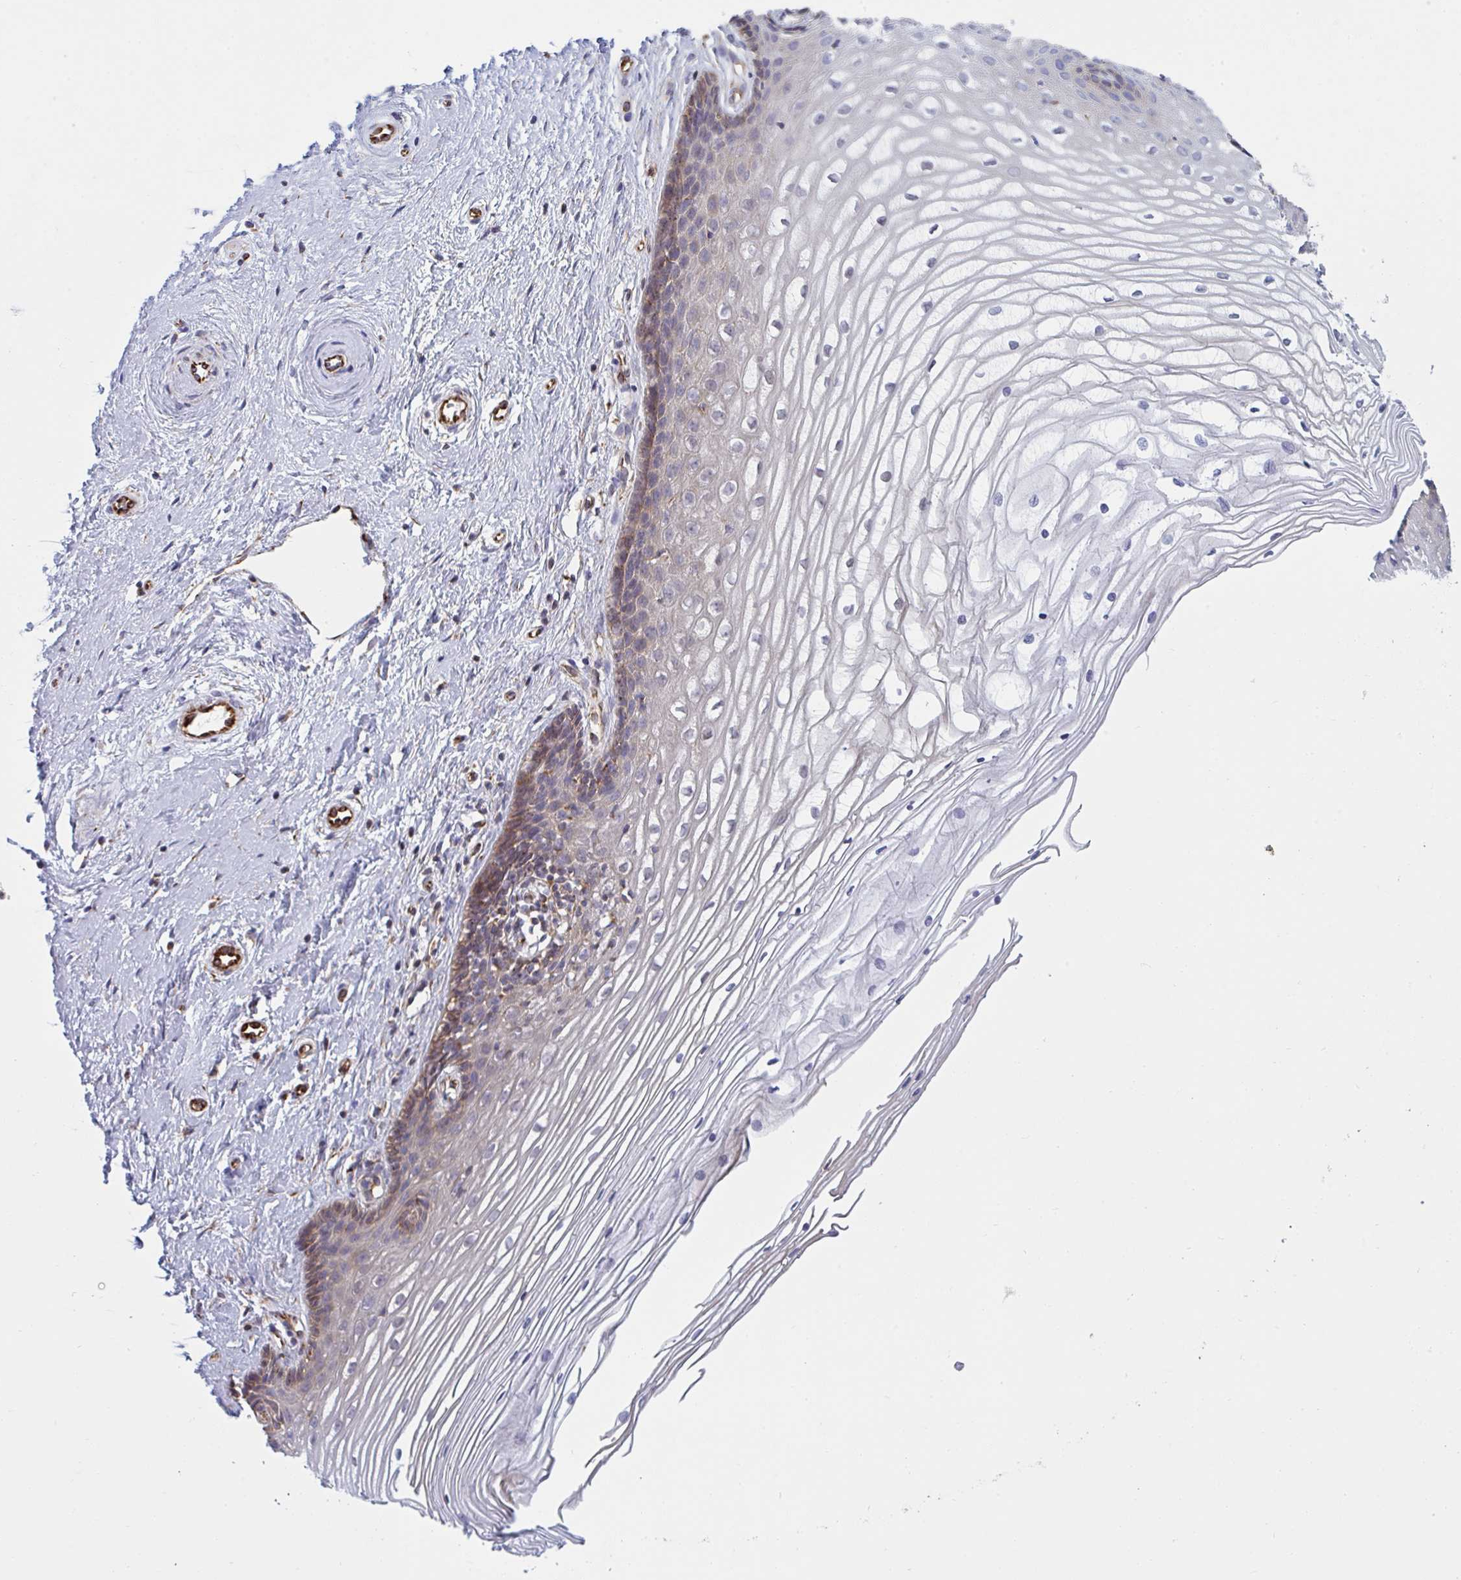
{"staining": {"intensity": "weak", "quantity": ">75%", "location": "cytoplasmic/membranous"}, "tissue": "cervix", "cell_type": "Glandular cells", "image_type": "normal", "snomed": [{"axis": "morphology", "description": "Normal tissue, NOS"}, {"axis": "topography", "description": "Cervix"}], "caption": "IHC (DAB (3,3'-diaminobenzidine)) staining of normal human cervix demonstrates weak cytoplasmic/membranous protein staining in approximately >75% of glandular cells.", "gene": "SLC9A6", "patient": {"sex": "female", "age": 40}}